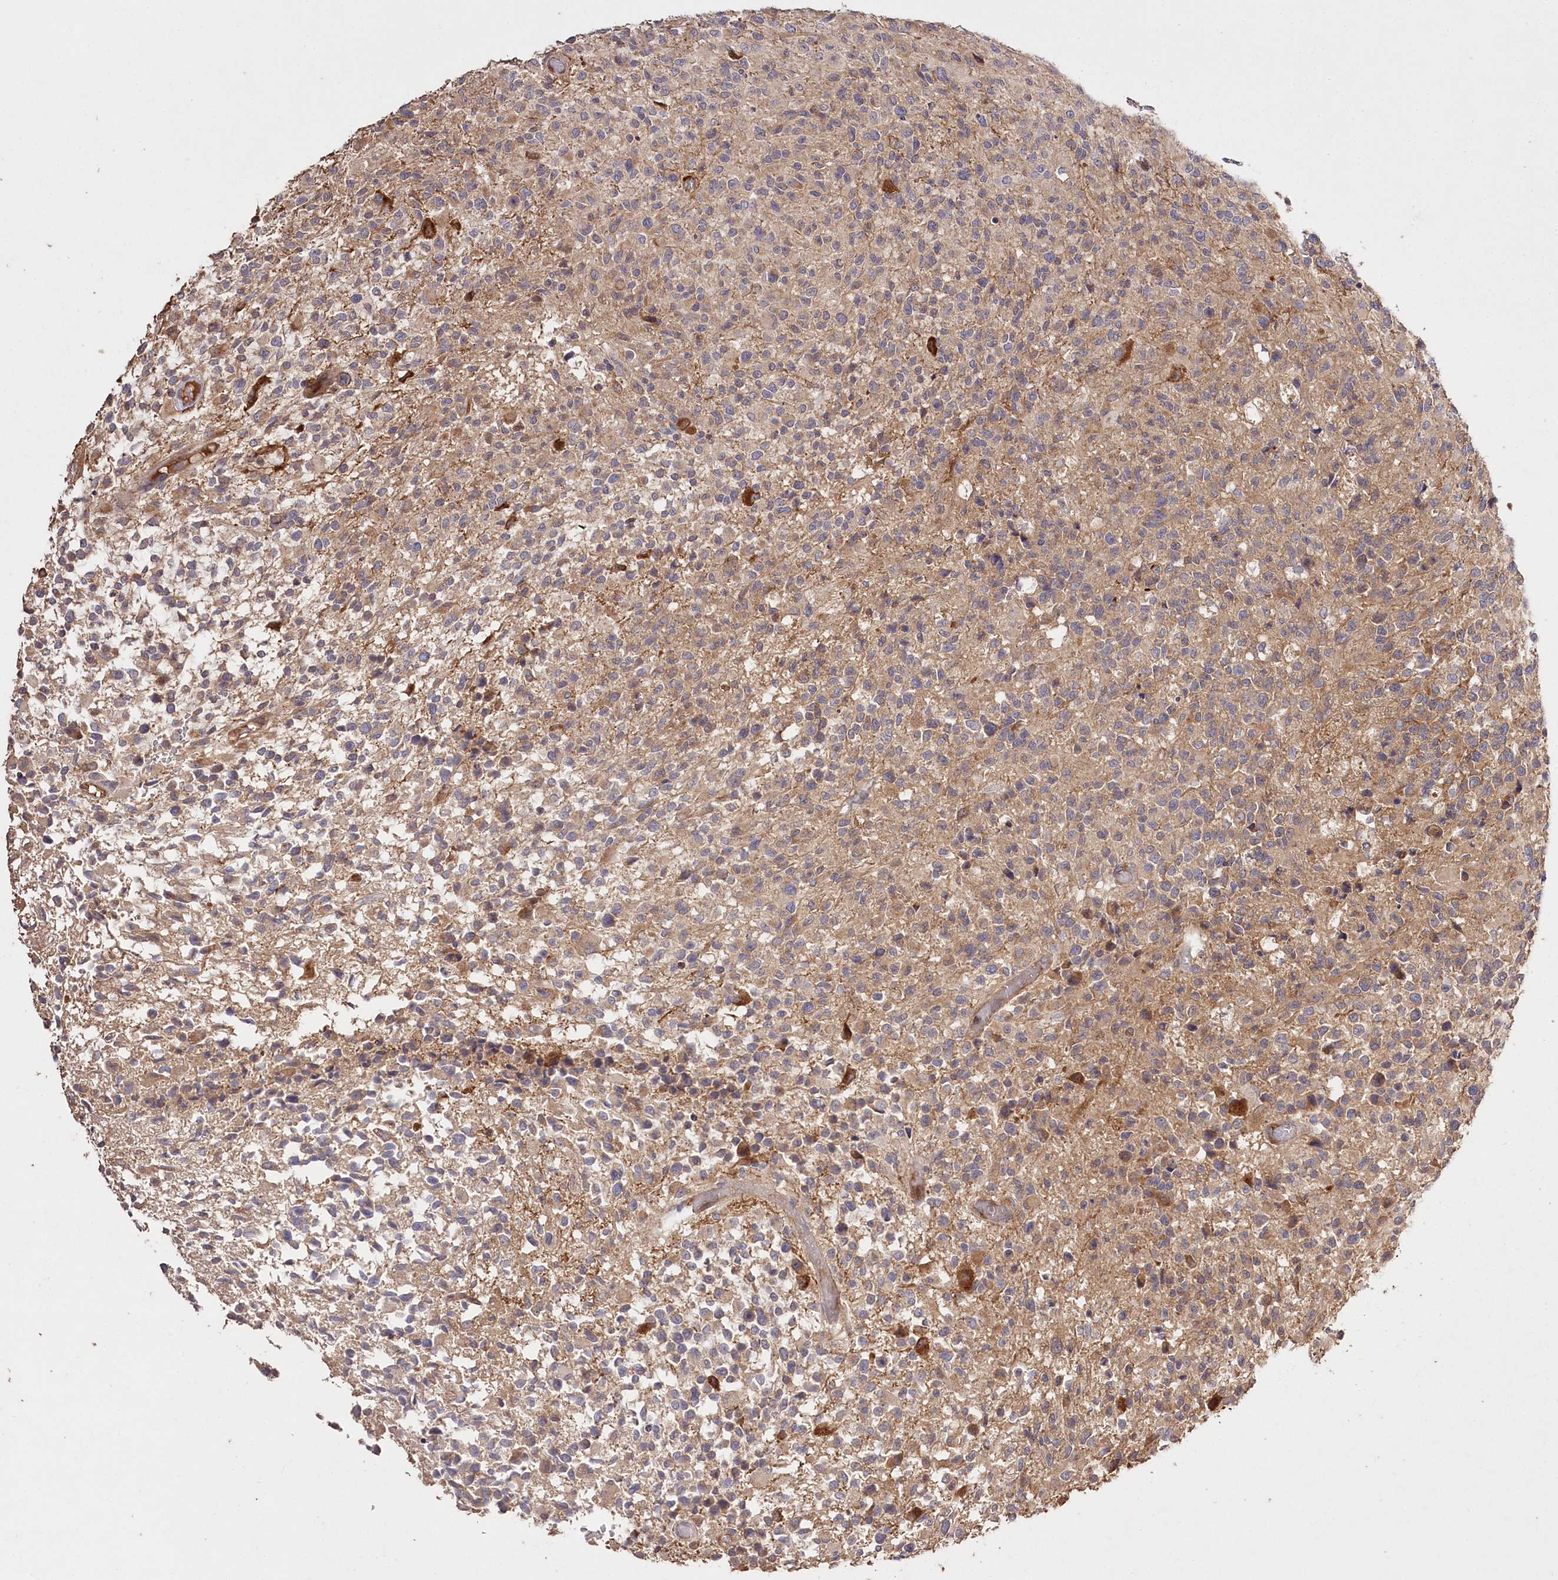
{"staining": {"intensity": "weak", "quantity": "25%-75%", "location": "cytoplasmic/membranous"}, "tissue": "glioma", "cell_type": "Tumor cells", "image_type": "cancer", "snomed": [{"axis": "morphology", "description": "Glioma, malignant, High grade"}, {"axis": "morphology", "description": "Glioblastoma, NOS"}, {"axis": "topography", "description": "Brain"}], "caption": "Glioma stained with immunohistochemistry (IHC) displays weak cytoplasmic/membranous expression in about 25%-75% of tumor cells.", "gene": "PRSS53", "patient": {"sex": "male", "age": 60}}